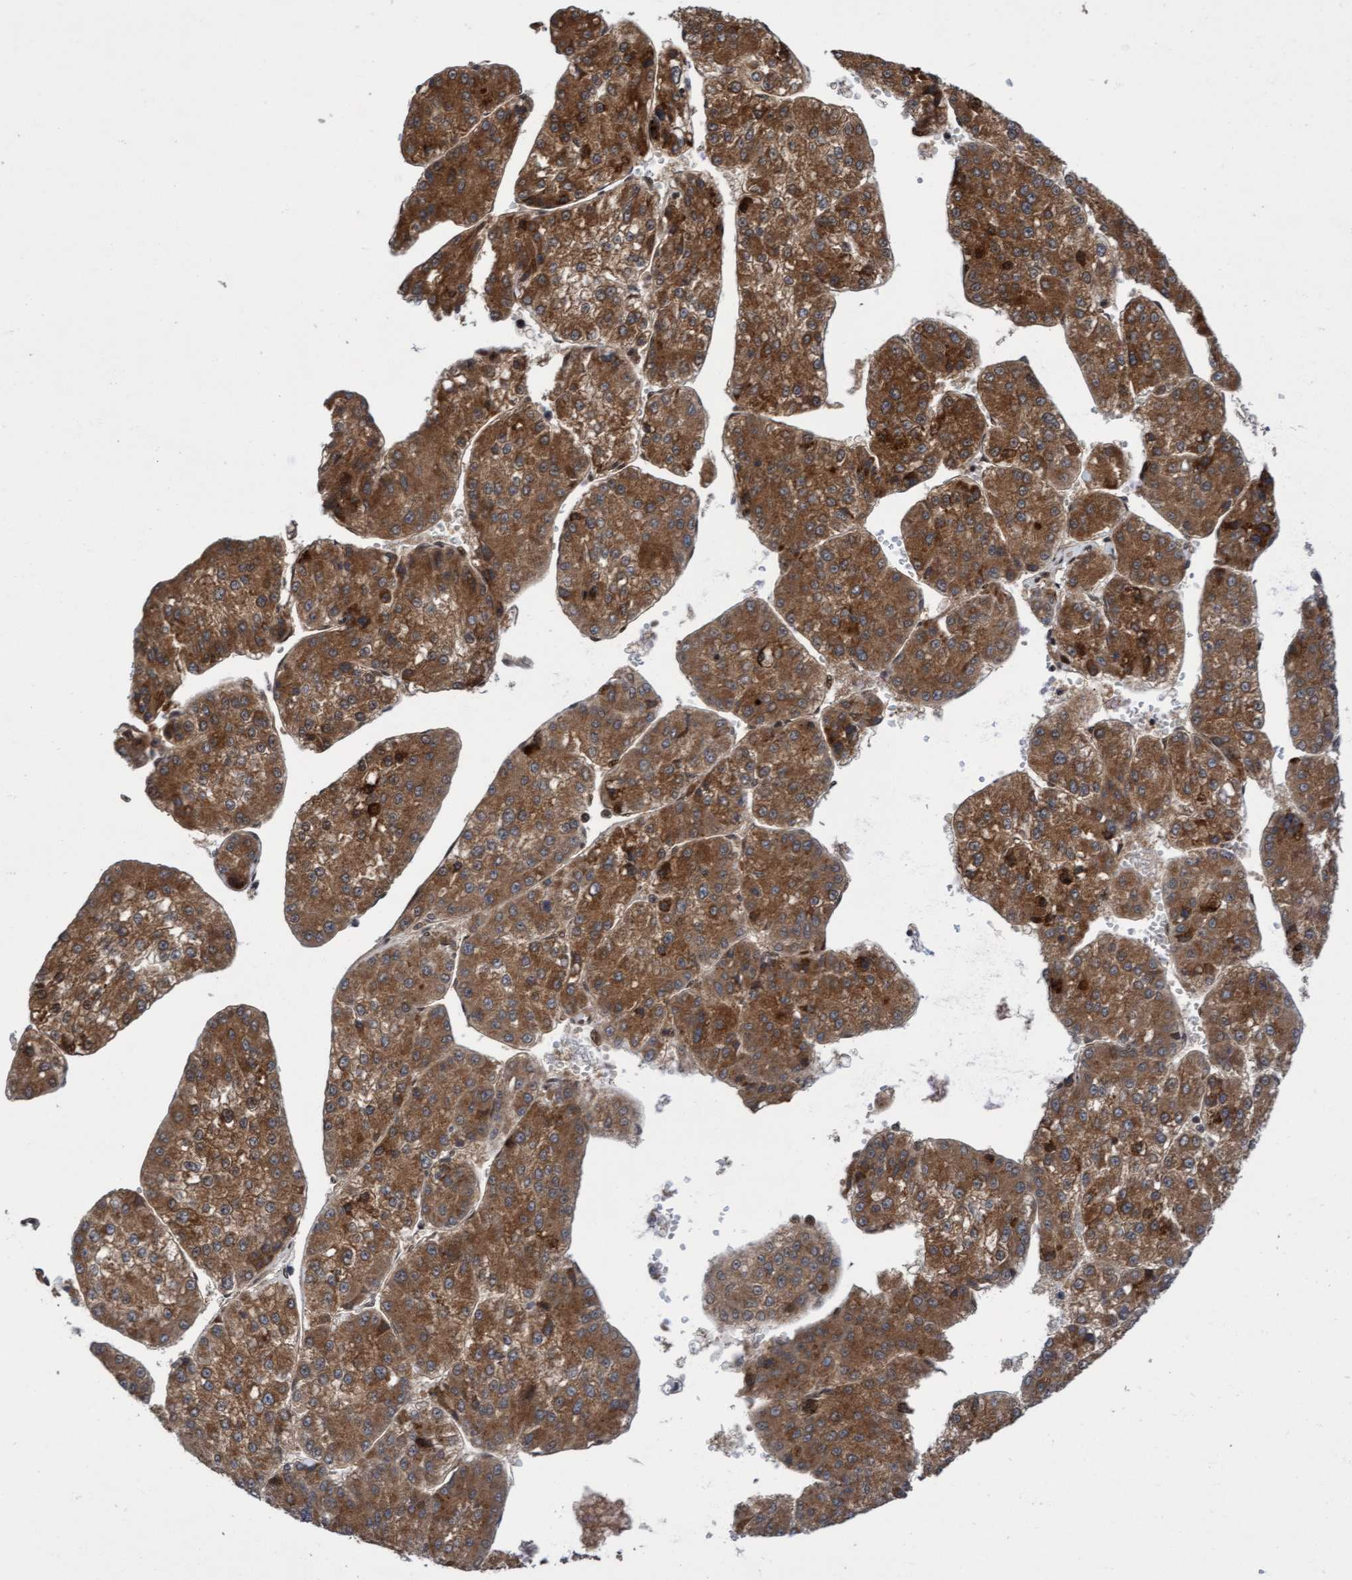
{"staining": {"intensity": "moderate", "quantity": ">75%", "location": "cytoplasmic/membranous"}, "tissue": "liver cancer", "cell_type": "Tumor cells", "image_type": "cancer", "snomed": [{"axis": "morphology", "description": "Carcinoma, Hepatocellular, NOS"}, {"axis": "topography", "description": "Liver"}], "caption": "Liver cancer stained with a protein marker shows moderate staining in tumor cells.", "gene": "ITFG1", "patient": {"sex": "female", "age": 73}}